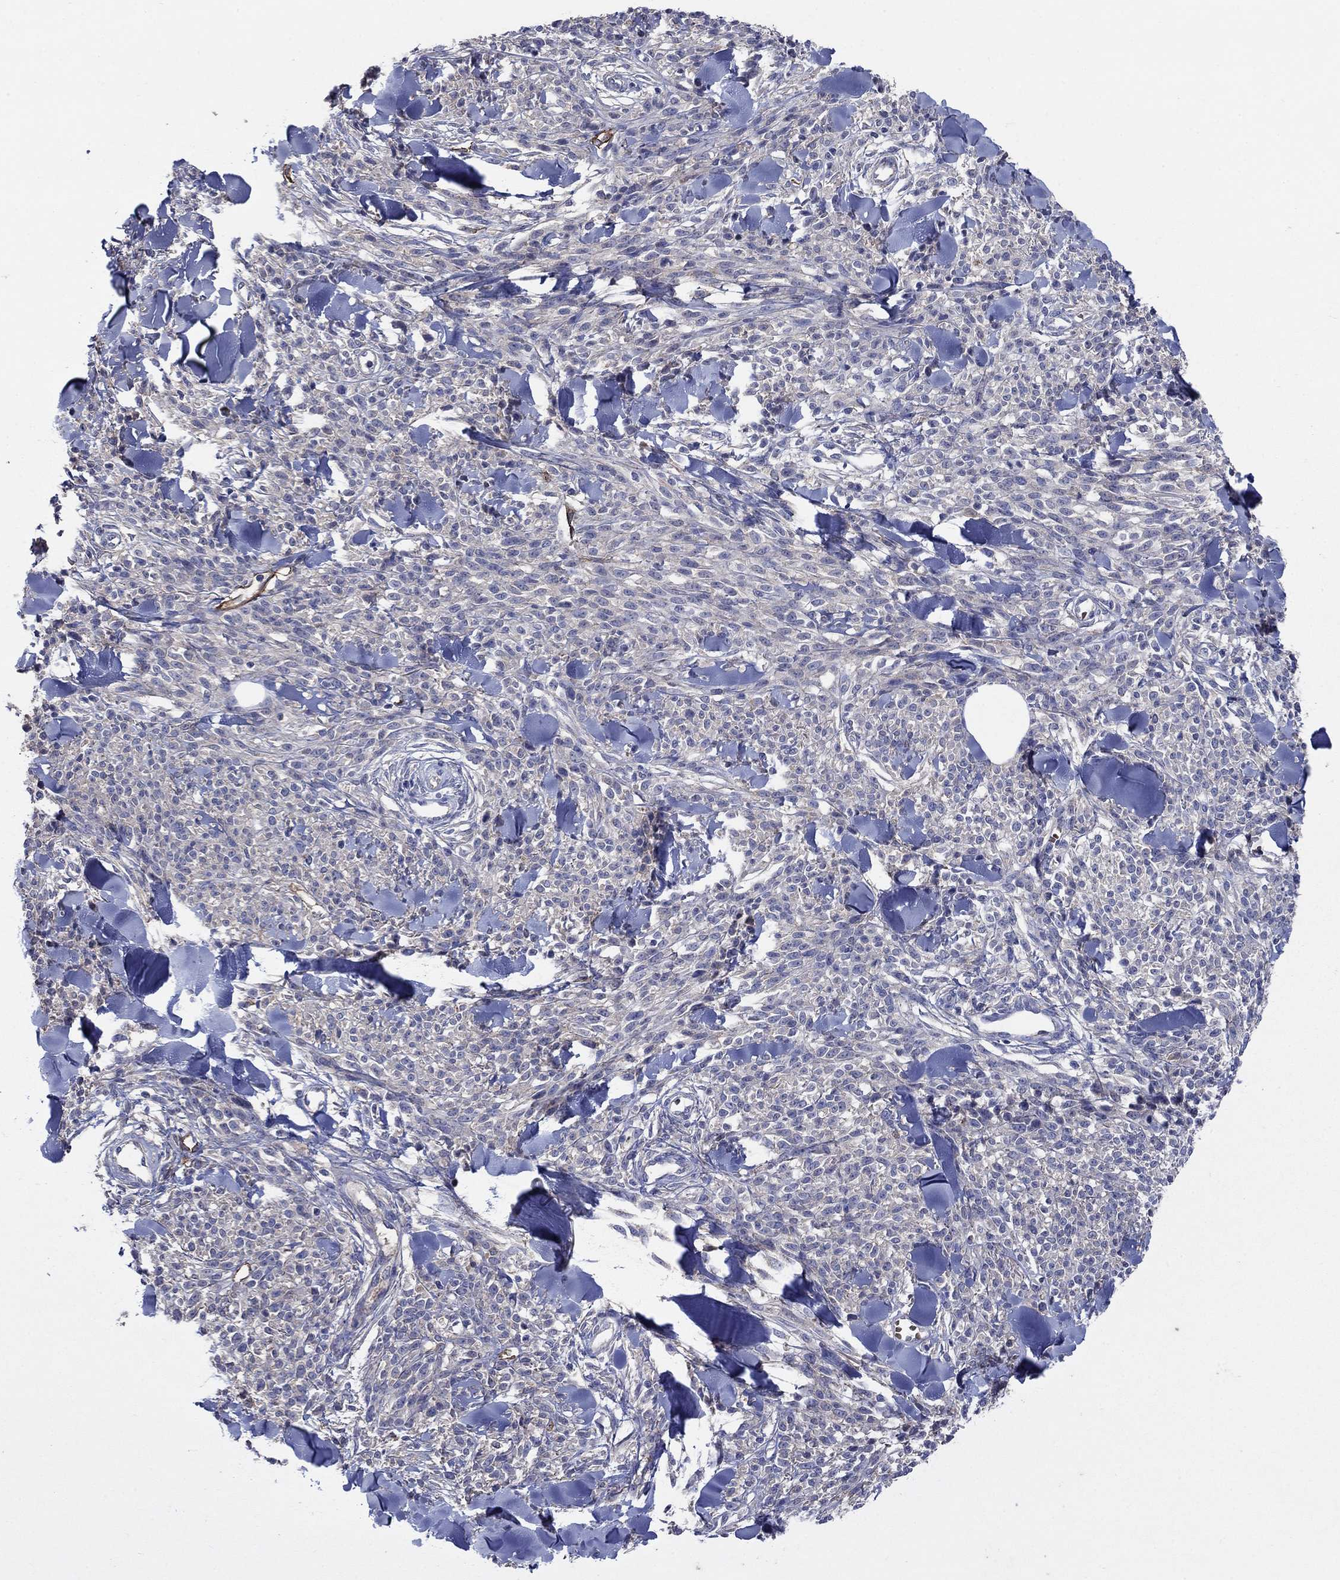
{"staining": {"intensity": "negative", "quantity": "none", "location": "none"}, "tissue": "melanoma", "cell_type": "Tumor cells", "image_type": "cancer", "snomed": [{"axis": "morphology", "description": "Malignant melanoma, NOS"}, {"axis": "topography", "description": "Skin"}, {"axis": "topography", "description": "Skin of trunk"}], "caption": "IHC micrograph of melanoma stained for a protein (brown), which demonstrates no expression in tumor cells.", "gene": "FLNC", "patient": {"sex": "male", "age": 74}}